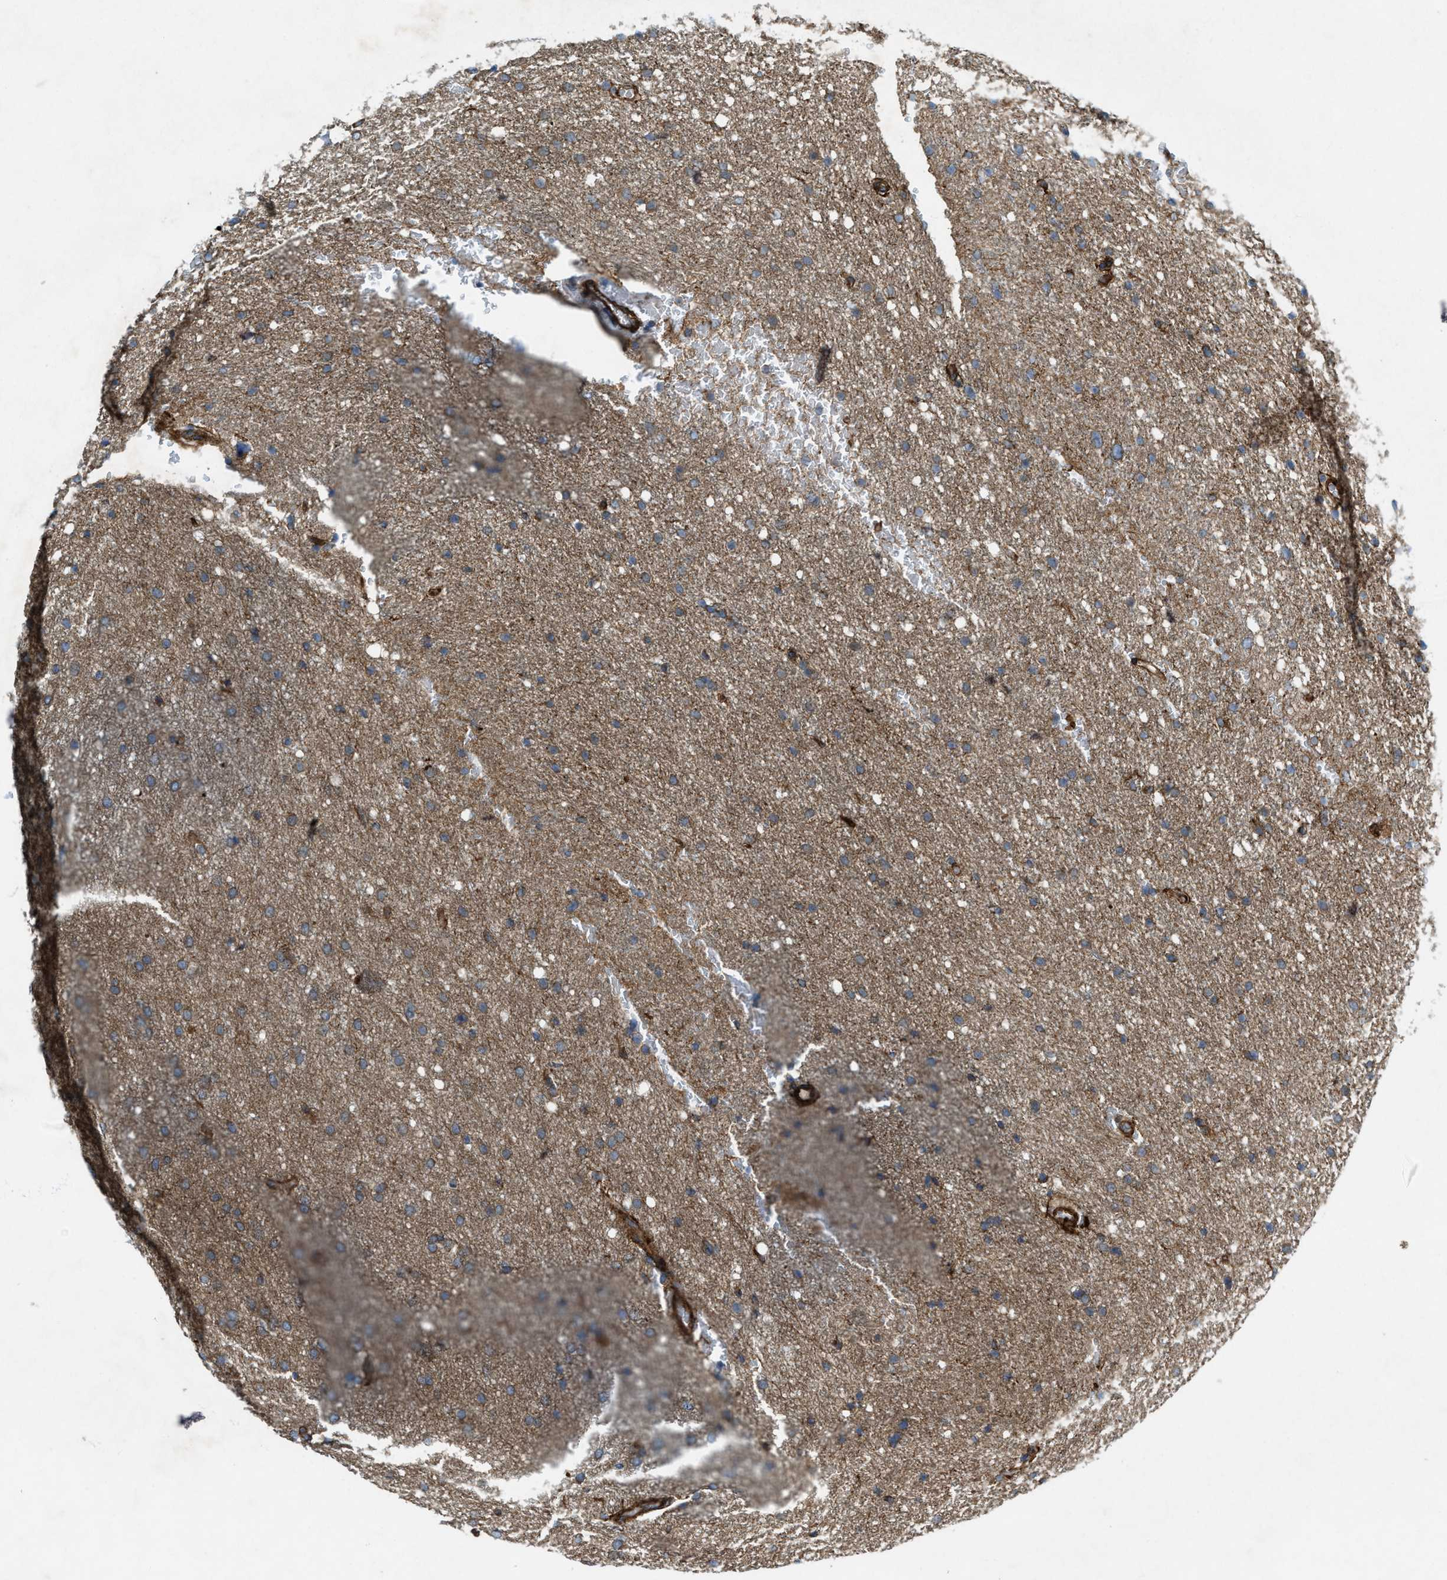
{"staining": {"intensity": "weak", "quantity": ">75%", "location": "cytoplasmic/membranous"}, "tissue": "glioma", "cell_type": "Tumor cells", "image_type": "cancer", "snomed": [{"axis": "morphology", "description": "Glioma, malignant, Low grade"}, {"axis": "topography", "description": "Brain"}], "caption": "Glioma was stained to show a protein in brown. There is low levels of weak cytoplasmic/membranous expression in about >75% of tumor cells. (brown staining indicates protein expression, while blue staining denotes nuclei).", "gene": "URGCP", "patient": {"sex": "female", "age": 37}}